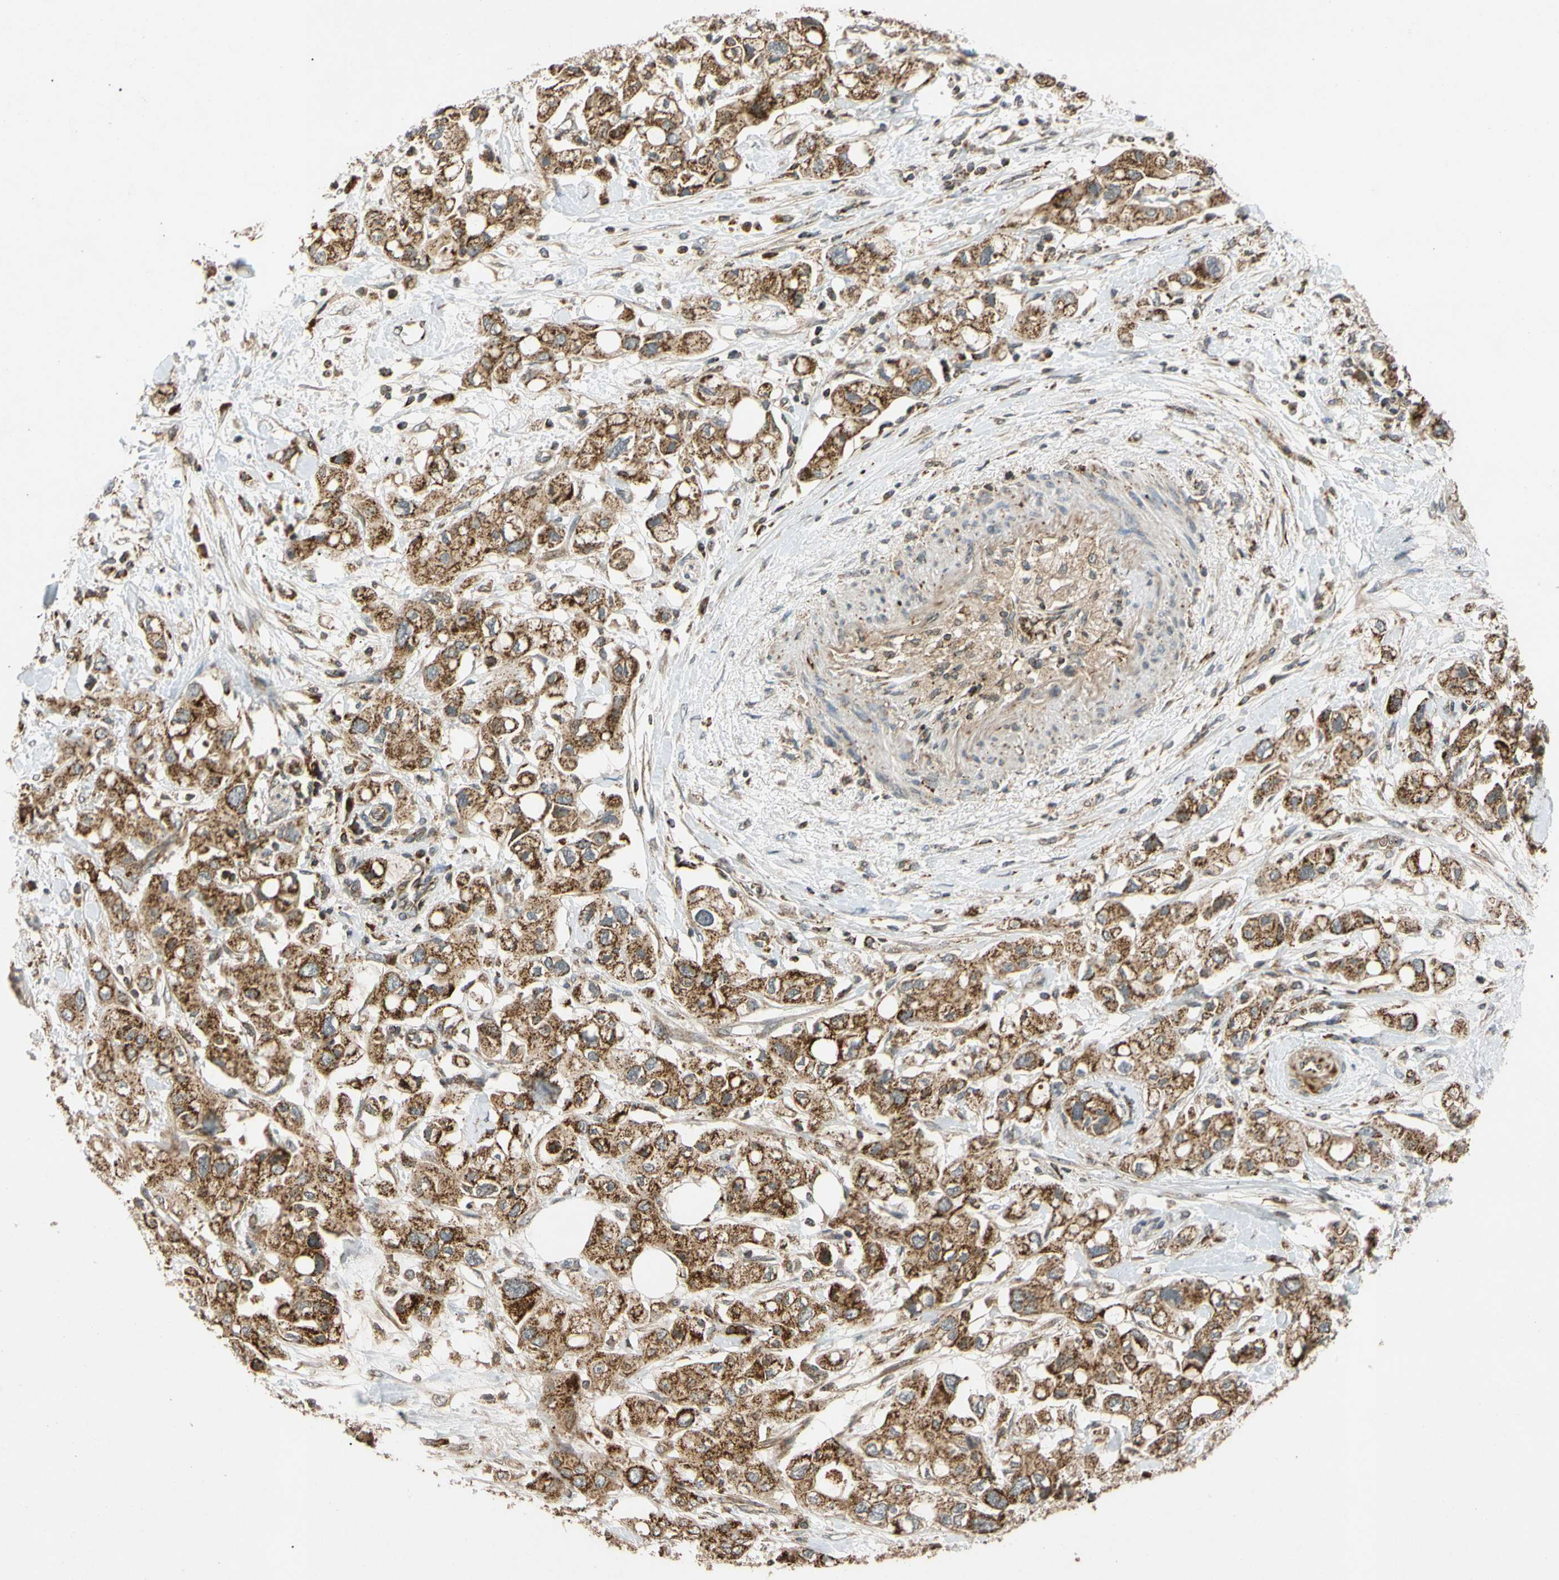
{"staining": {"intensity": "strong", "quantity": ">75%", "location": "cytoplasmic/membranous"}, "tissue": "pancreatic cancer", "cell_type": "Tumor cells", "image_type": "cancer", "snomed": [{"axis": "morphology", "description": "Adenocarcinoma, NOS"}, {"axis": "topography", "description": "Pancreas"}], "caption": "DAB immunohistochemical staining of human adenocarcinoma (pancreatic) demonstrates strong cytoplasmic/membranous protein expression in about >75% of tumor cells. The protein of interest is shown in brown color, while the nuclei are stained blue.", "gene": "MRPS22", "patient": {"sex": "female", "age": 56}}